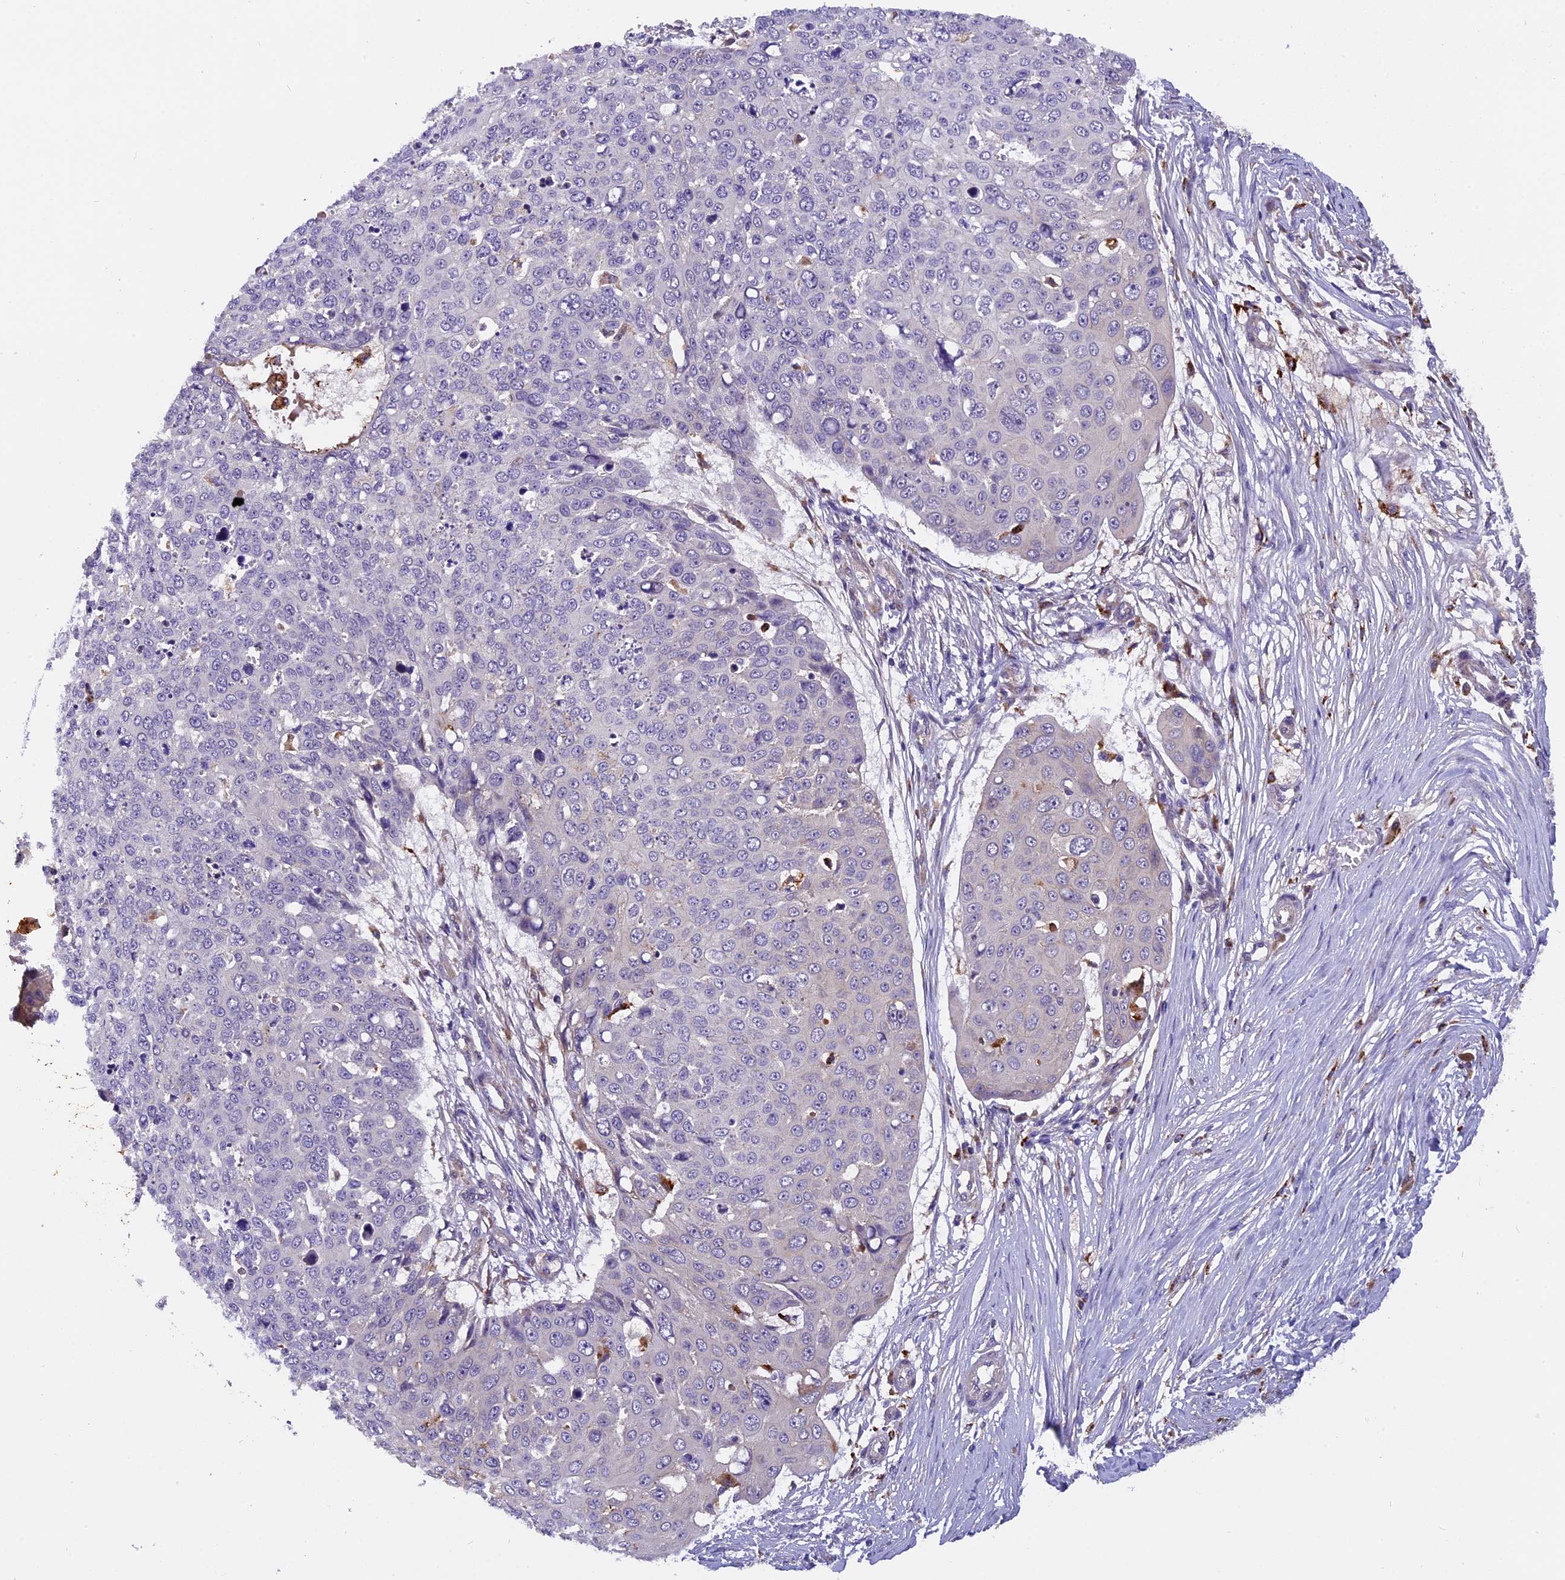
{"staining": {"intensity": "negative", "quantity": "none", "location": "none"}, "tissue": "skin cancer", "cell_type": "Tumor cells", "image_type": "cancer", "snomed": [{"axis": "morphology", "description": "Squamous cell carcinoma, NOS"}, {"axis": "topography", "description": "Skin"}], "caption": "Human squamous cell carcinoma (skin) stained for a protein using immunohistochemistry (IHC) displays no expression in tumor cells.", "gene": "COPE", "patient": {"sex": "male", "age": 71}}